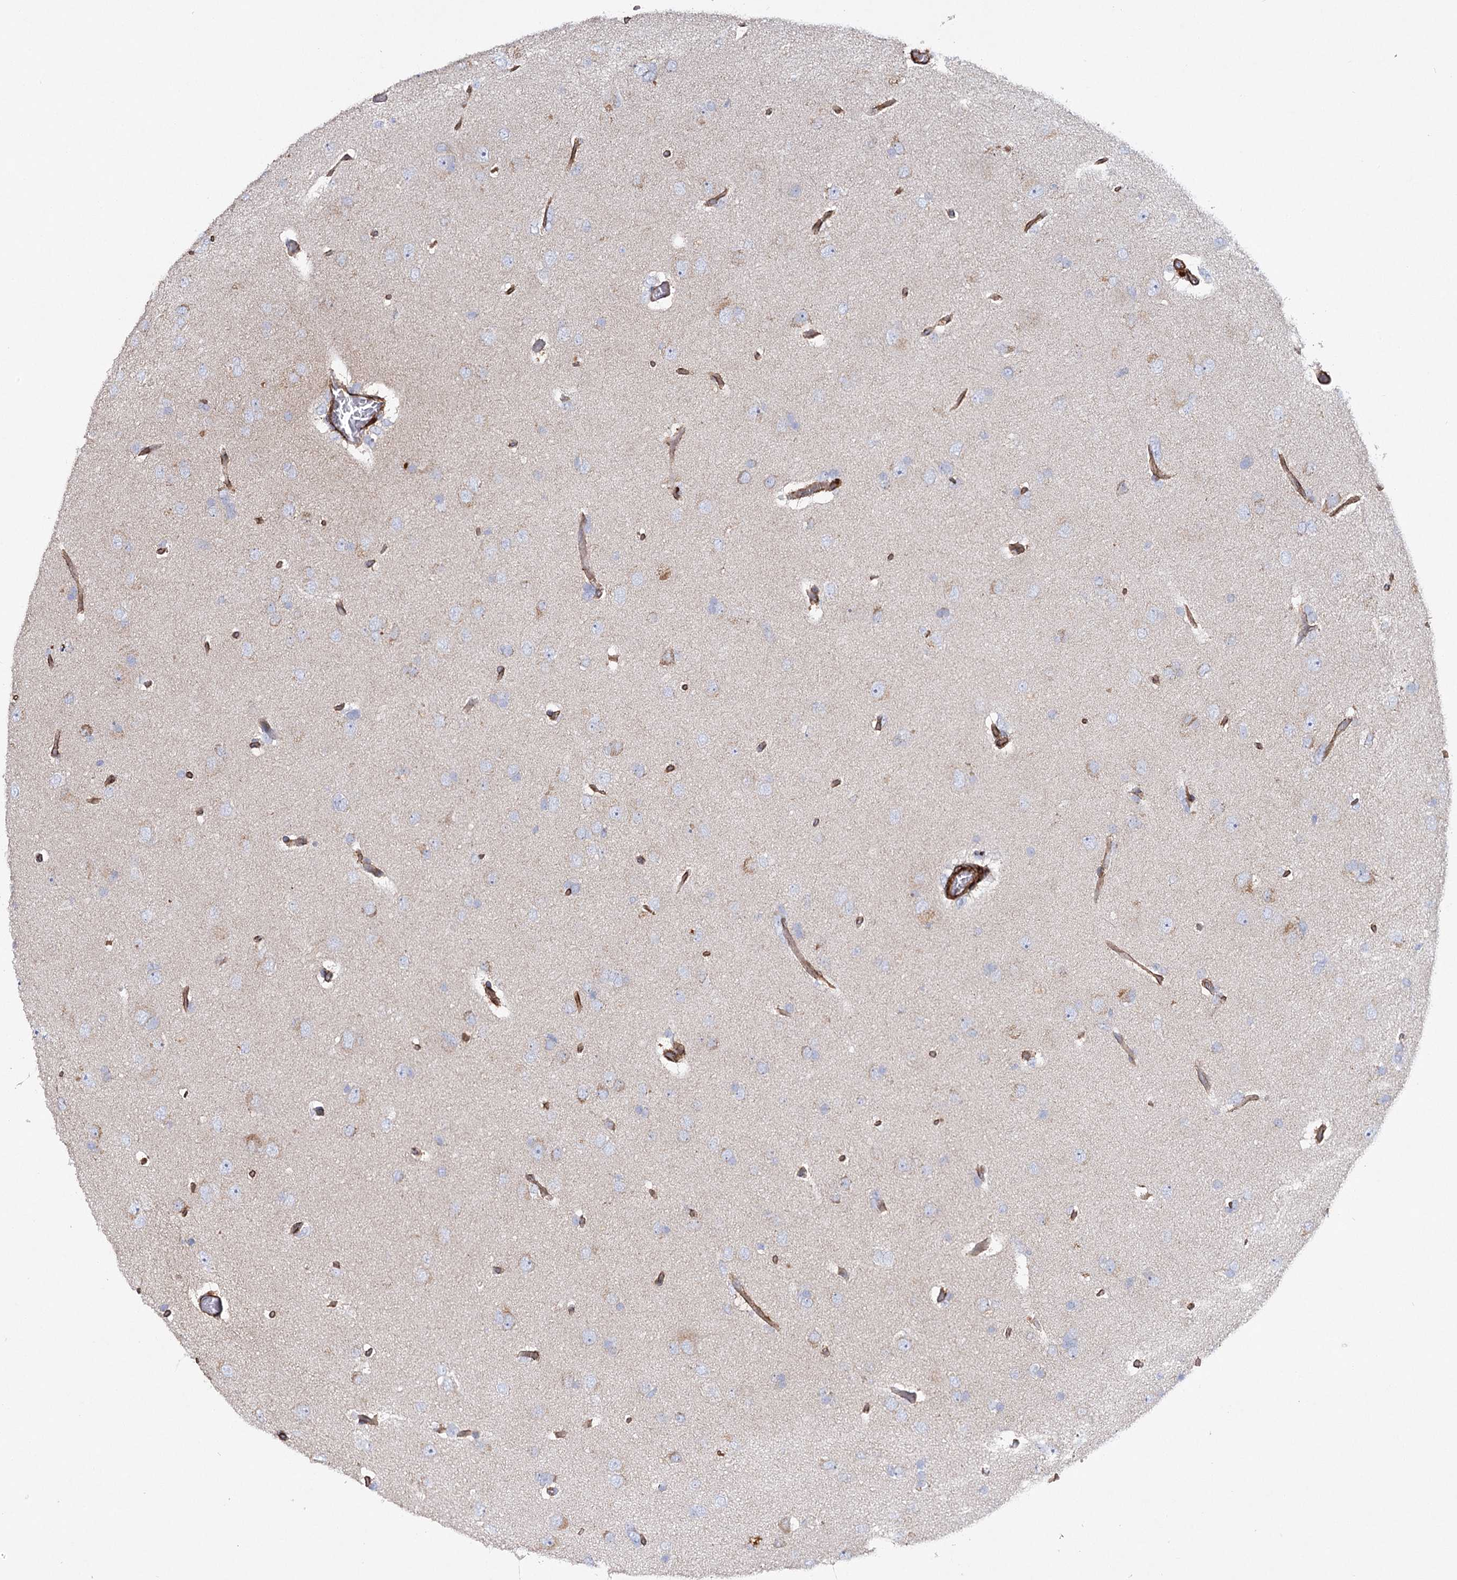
{"staining": {"intensity": "negative", "quantity": "none", "location": "none"}, "tissue": "glioma", "cell_type": "Tumor cells", "image_type": "cancer", "snomed": [{"axis": "morphology", "description": "Glioma, malignant, High grade"}, {"axis": "topography", "description": "Brain"}], "caption": "IHC photomicrograph of neoplastic tissue: human glioma stained with DAB displays no significant protein expression in tumor cells.", "gene": "TMEM164", "patient": {"sex": "female", "age": 59}}